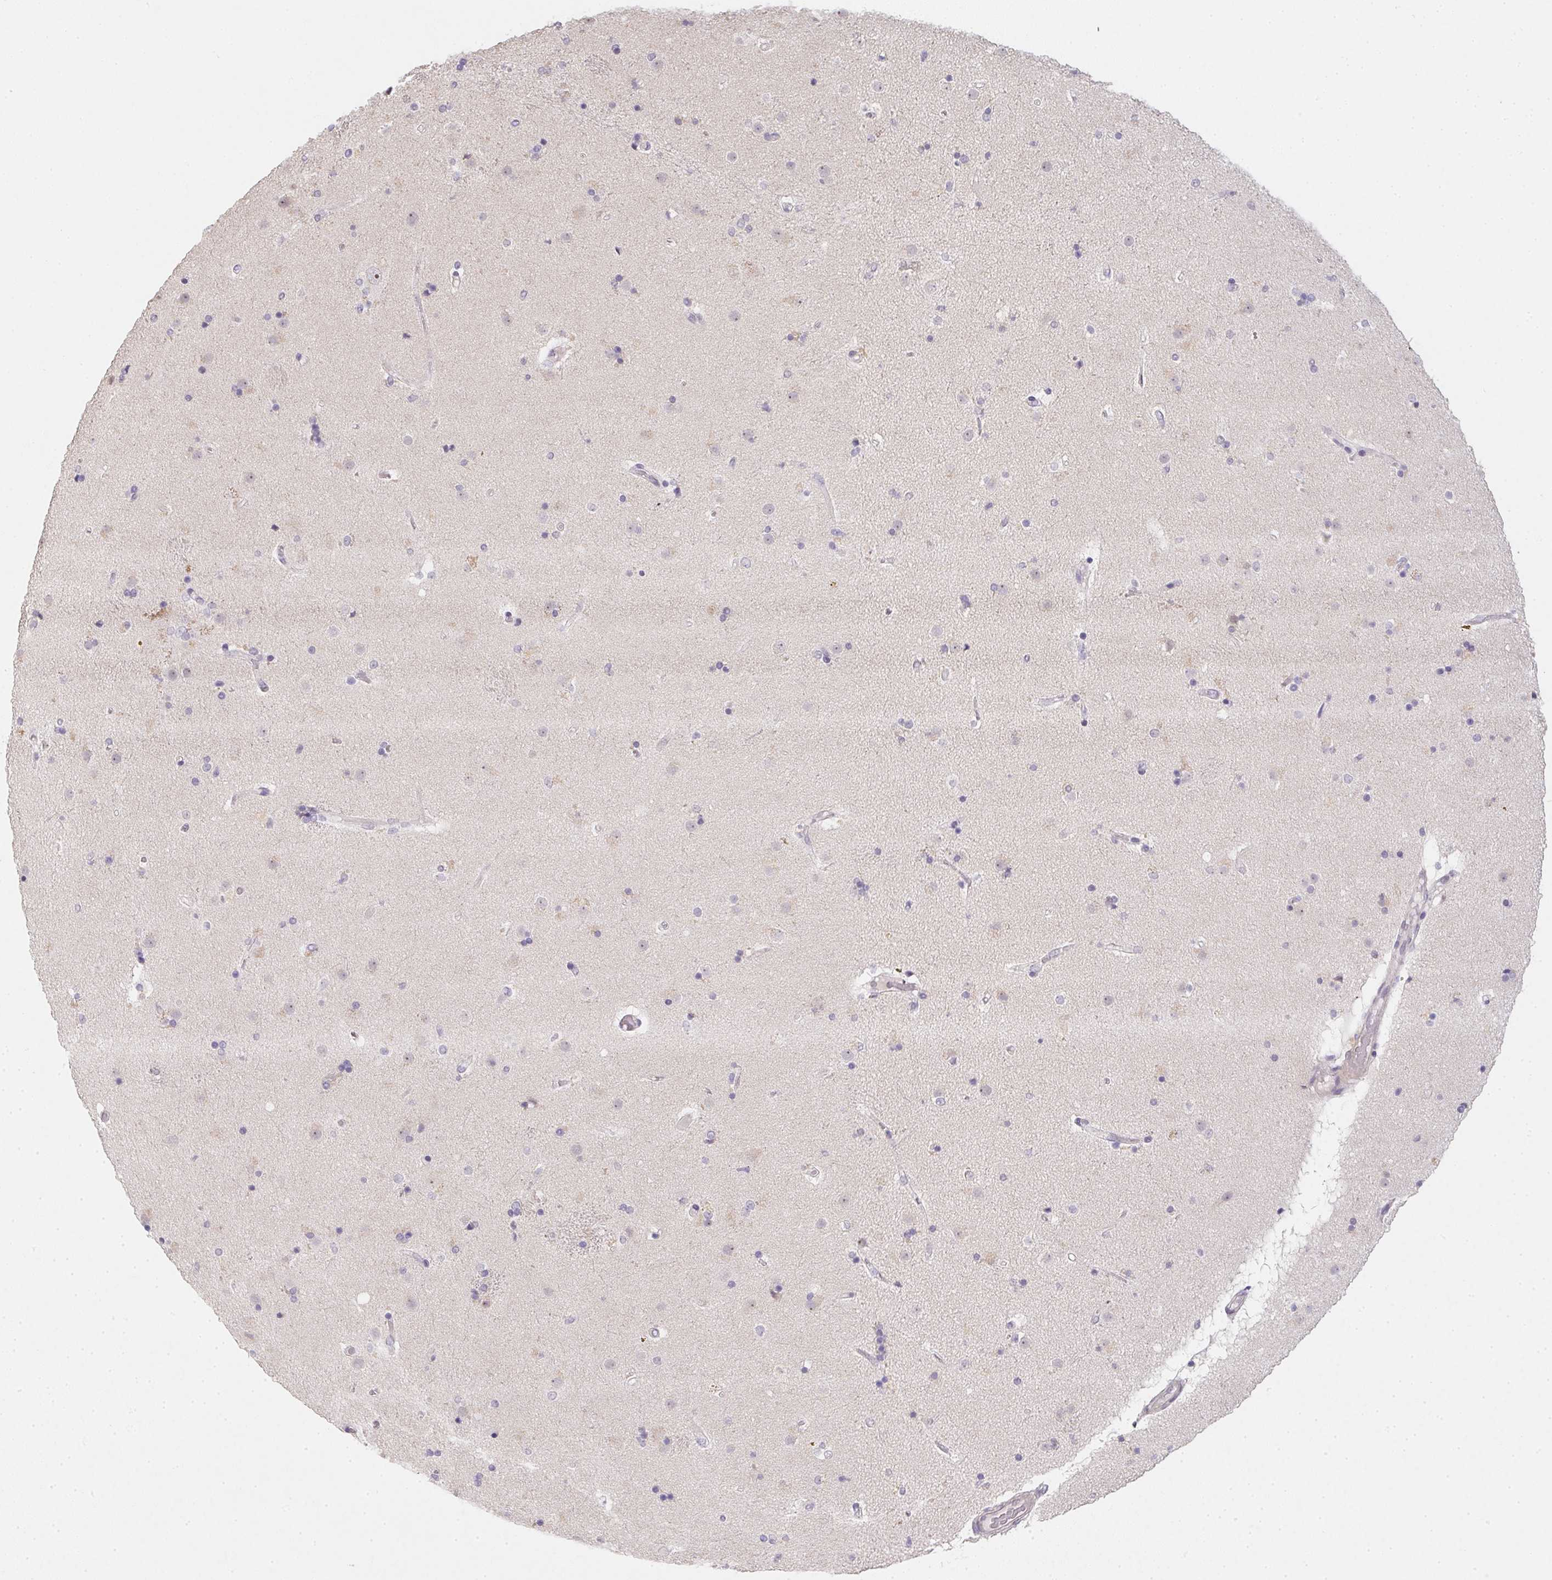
{"staining": {"intensity": "negative", "quantity": "none", "location": "none"}, "tissue": "caudate", "cell_type": "Glial cells", "image_type": "normal", "snomed": [{"axis": "morphology", "description": "Normal tissue, NOS"}, {"axis": "topography", "description": "Lateral ventricle wall"}], "caption": "Immunohistochemistry (IHC) micrograph of unremarkable caudate stained for a protein (brown), which reveals no positivity in glial cells.", "gene": "ZBBX", "patient": {"sex": "female", "age": 71}}